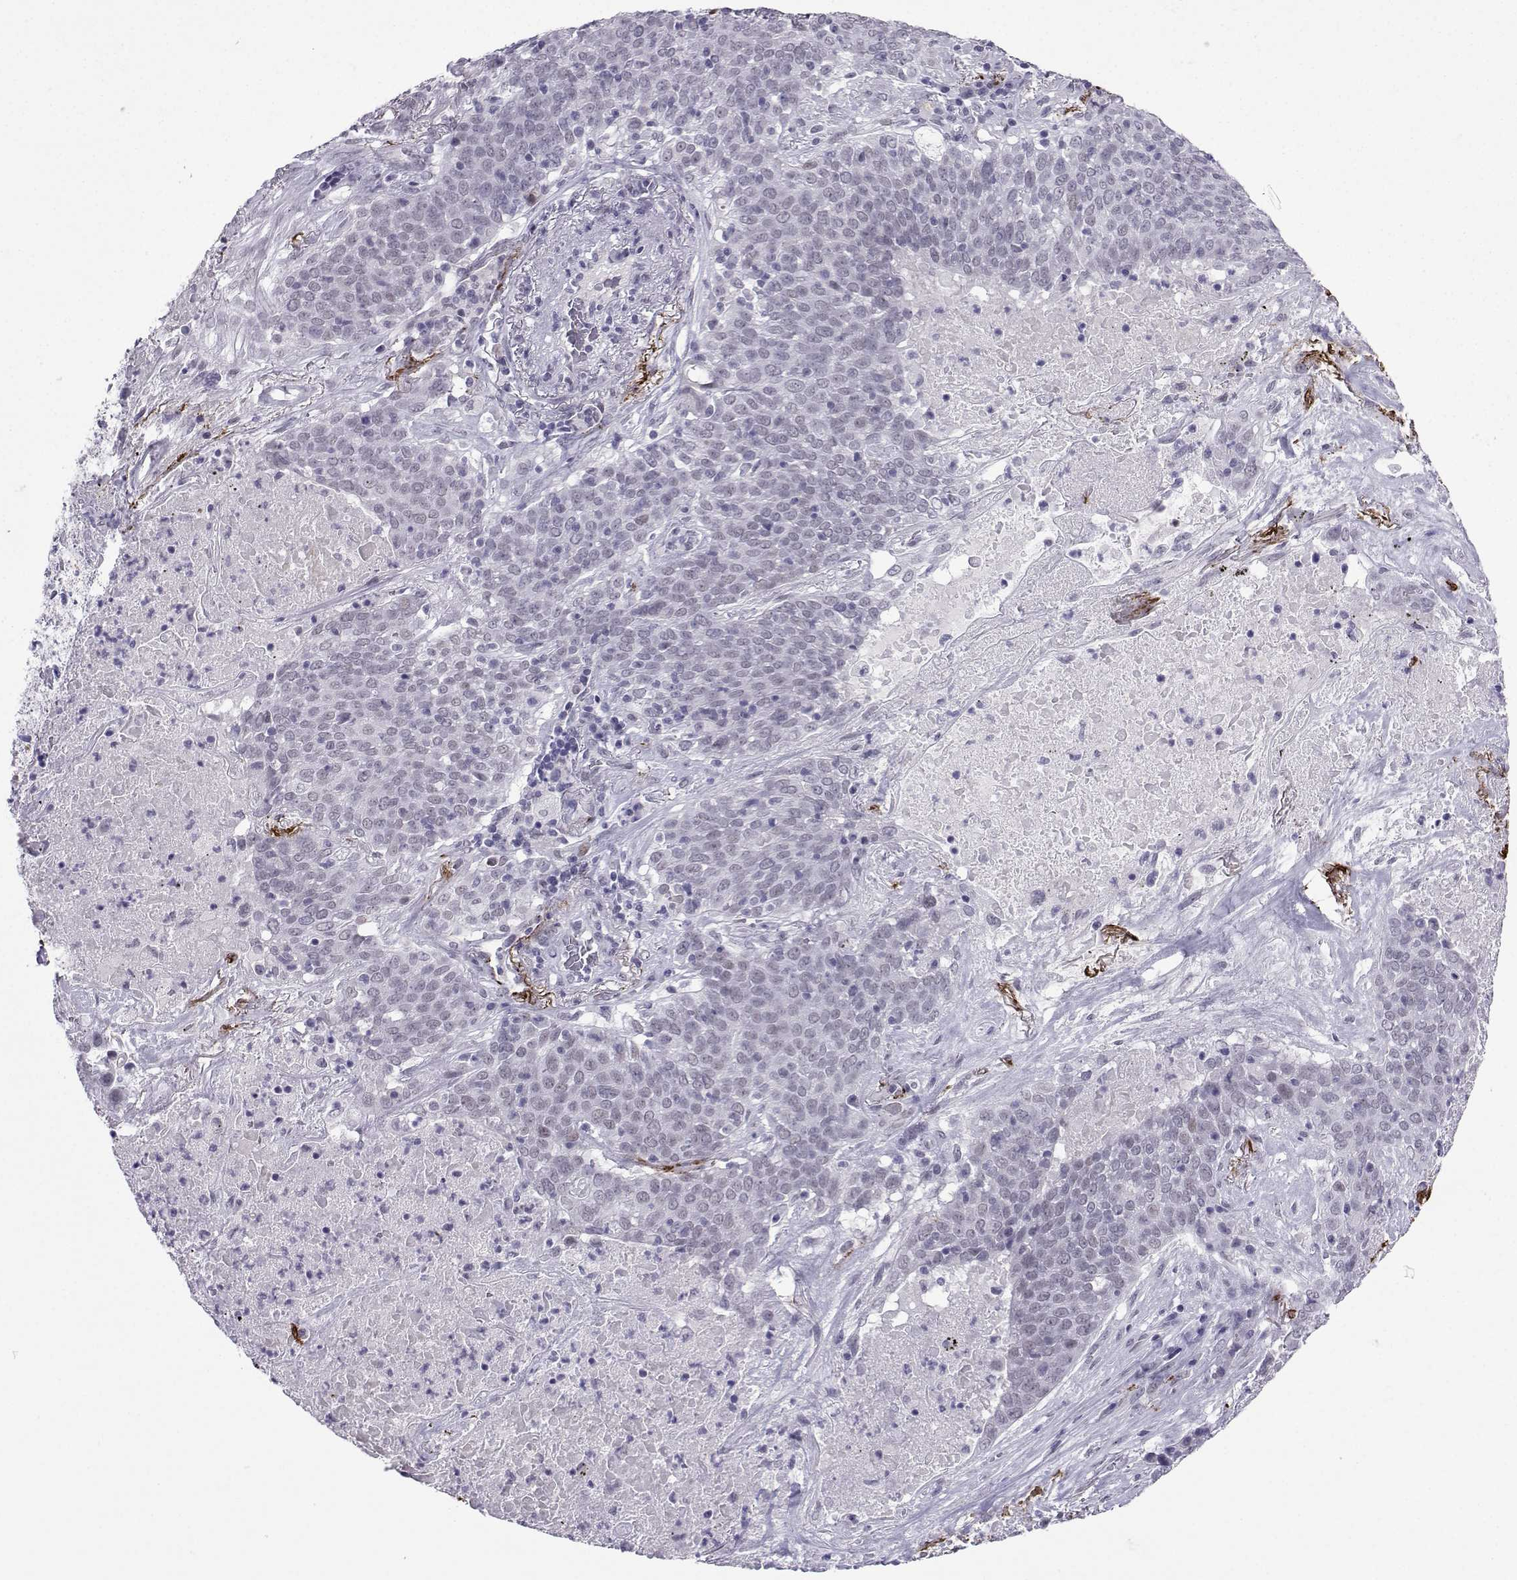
{"staining": {"intensity": "negative", "quantity": "none", "location": "none"}, "tissue": "lung cancer", "cell_type": "Tumor cells", "image_type": "cancer", "snomed": [{"axis": "morphology", "description": "Squamous cell carcinoma, NOS"}, {"axis": "topography", "description": "Lung"}], "caption": "The histopathology image reveals no significant expression in tumor cells of lung squamous cell carcinoma. The staining was performed using DAB (3,3'-diaminobenzidine) to visualize the protein expression in brown, while the nuclei were stained in blue with hematoxylin (Magnification: 20x).", "gene": "LORICRIN", "patient": {"sex": "male", "age": 82}}